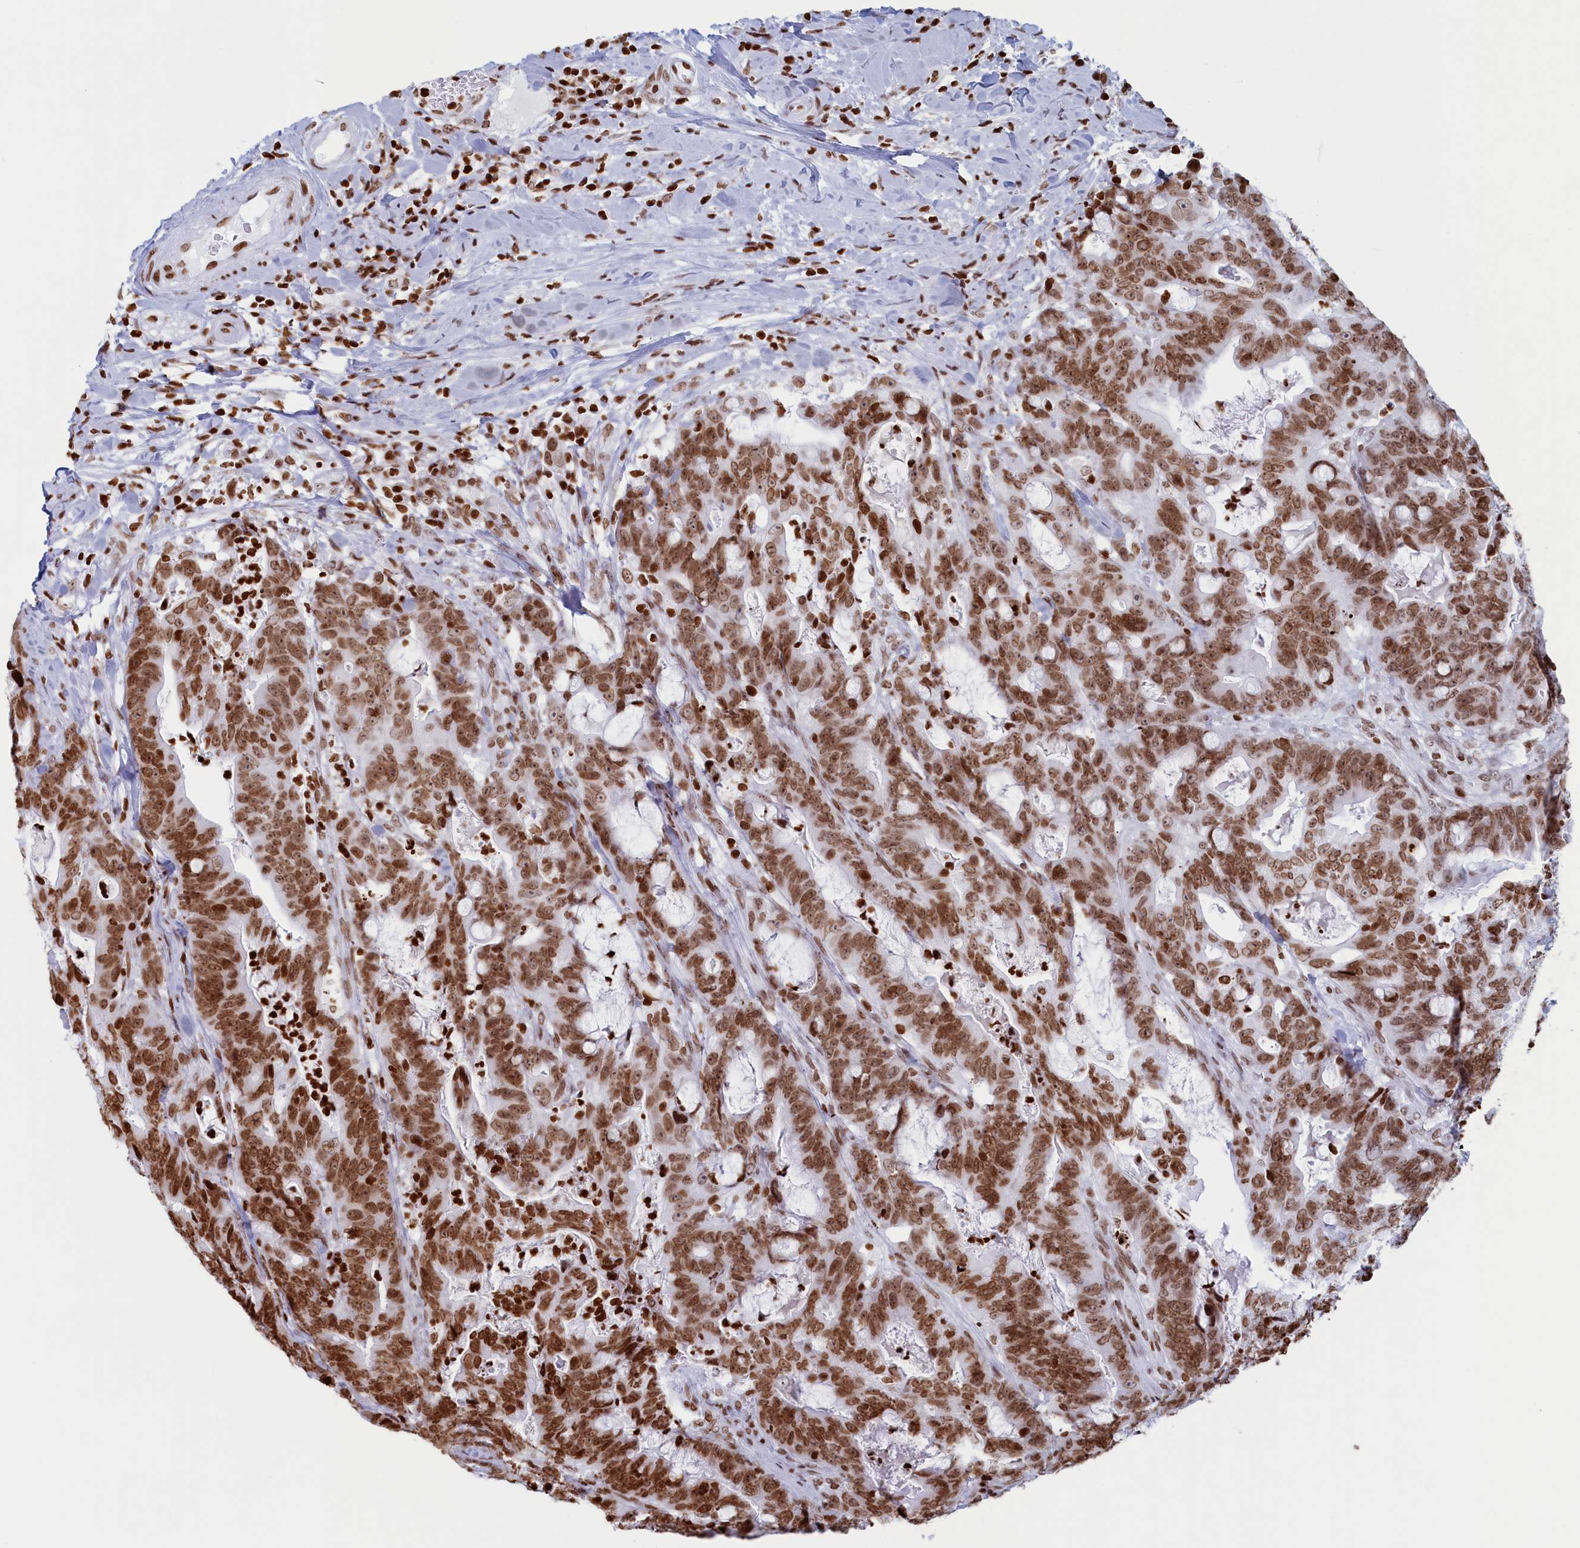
{"staining": {"intensity": "moderate", "quantity": ">75%", "location": "nuclear"}, "tissue": "colorectal cancer", "cell_type": "Tumor cells", "image_type": "cancer", "snomed": [{"axis": "morphology", "description": "Adenocarcinoma, NOS"}, {"axis": "topography", "description": "Colon"}], "caption": "Colorectal cancer (adenocarcinoma) stained with a protein marker demonstrates moderate staining in tumor cells.", "gene": "APOBEC3A", "patient": {"sex": "female", "age": 82}}